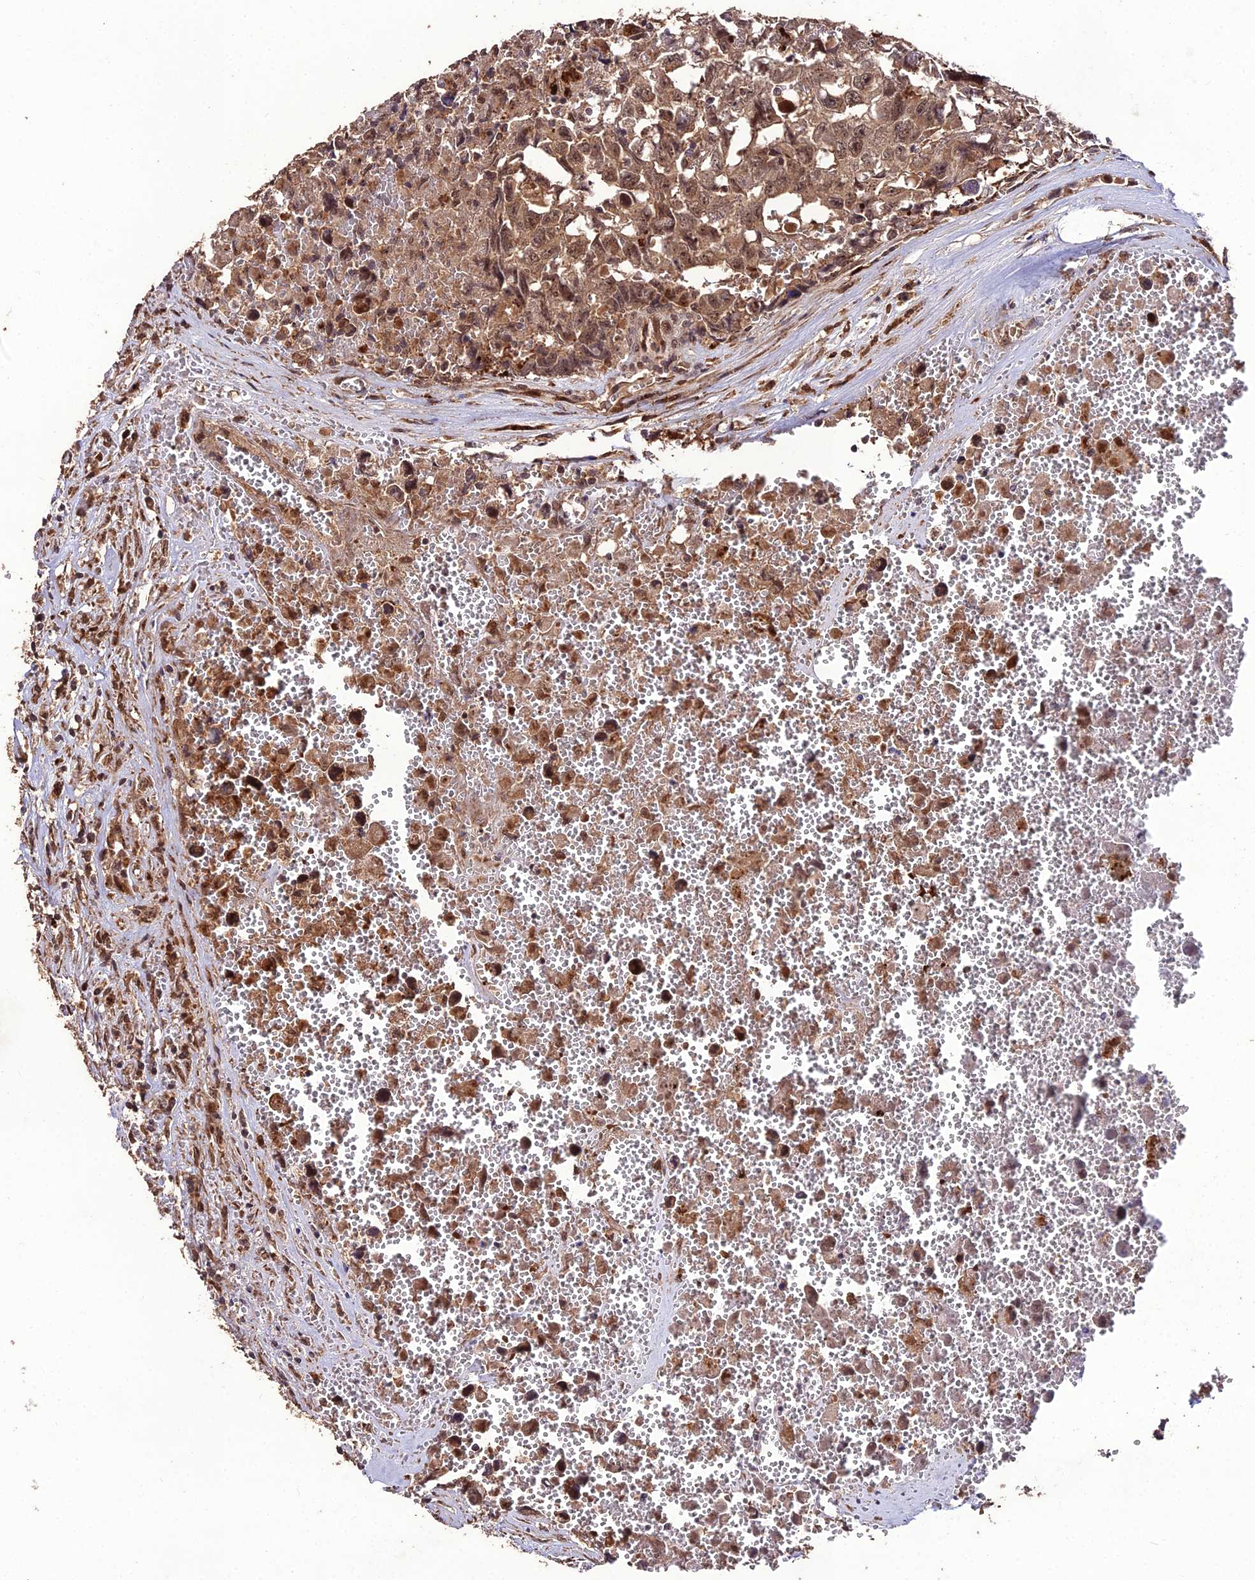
{"staining": {"intensity": "moderate", "quantity": ">75%", "location": "cytoplasmic/membranous,nuclear"}, "tissue": "testis cancer", "cell_type": "Tumor cells", "image_type": "cancer", "snomed": [{"axis": "morphology", "description": "Carcinoma, Embryonal, NOS"}, {"axis": "topography", "description": "Testis"}], "caption": "Embryonal carcinoma (testis) tissue shows moderate cytoplasmic/membranous and nuclear staining in approximately >75% of tumor cells", "gene": "ZNF766", "patient": {"sex": "male", "age": 31}}